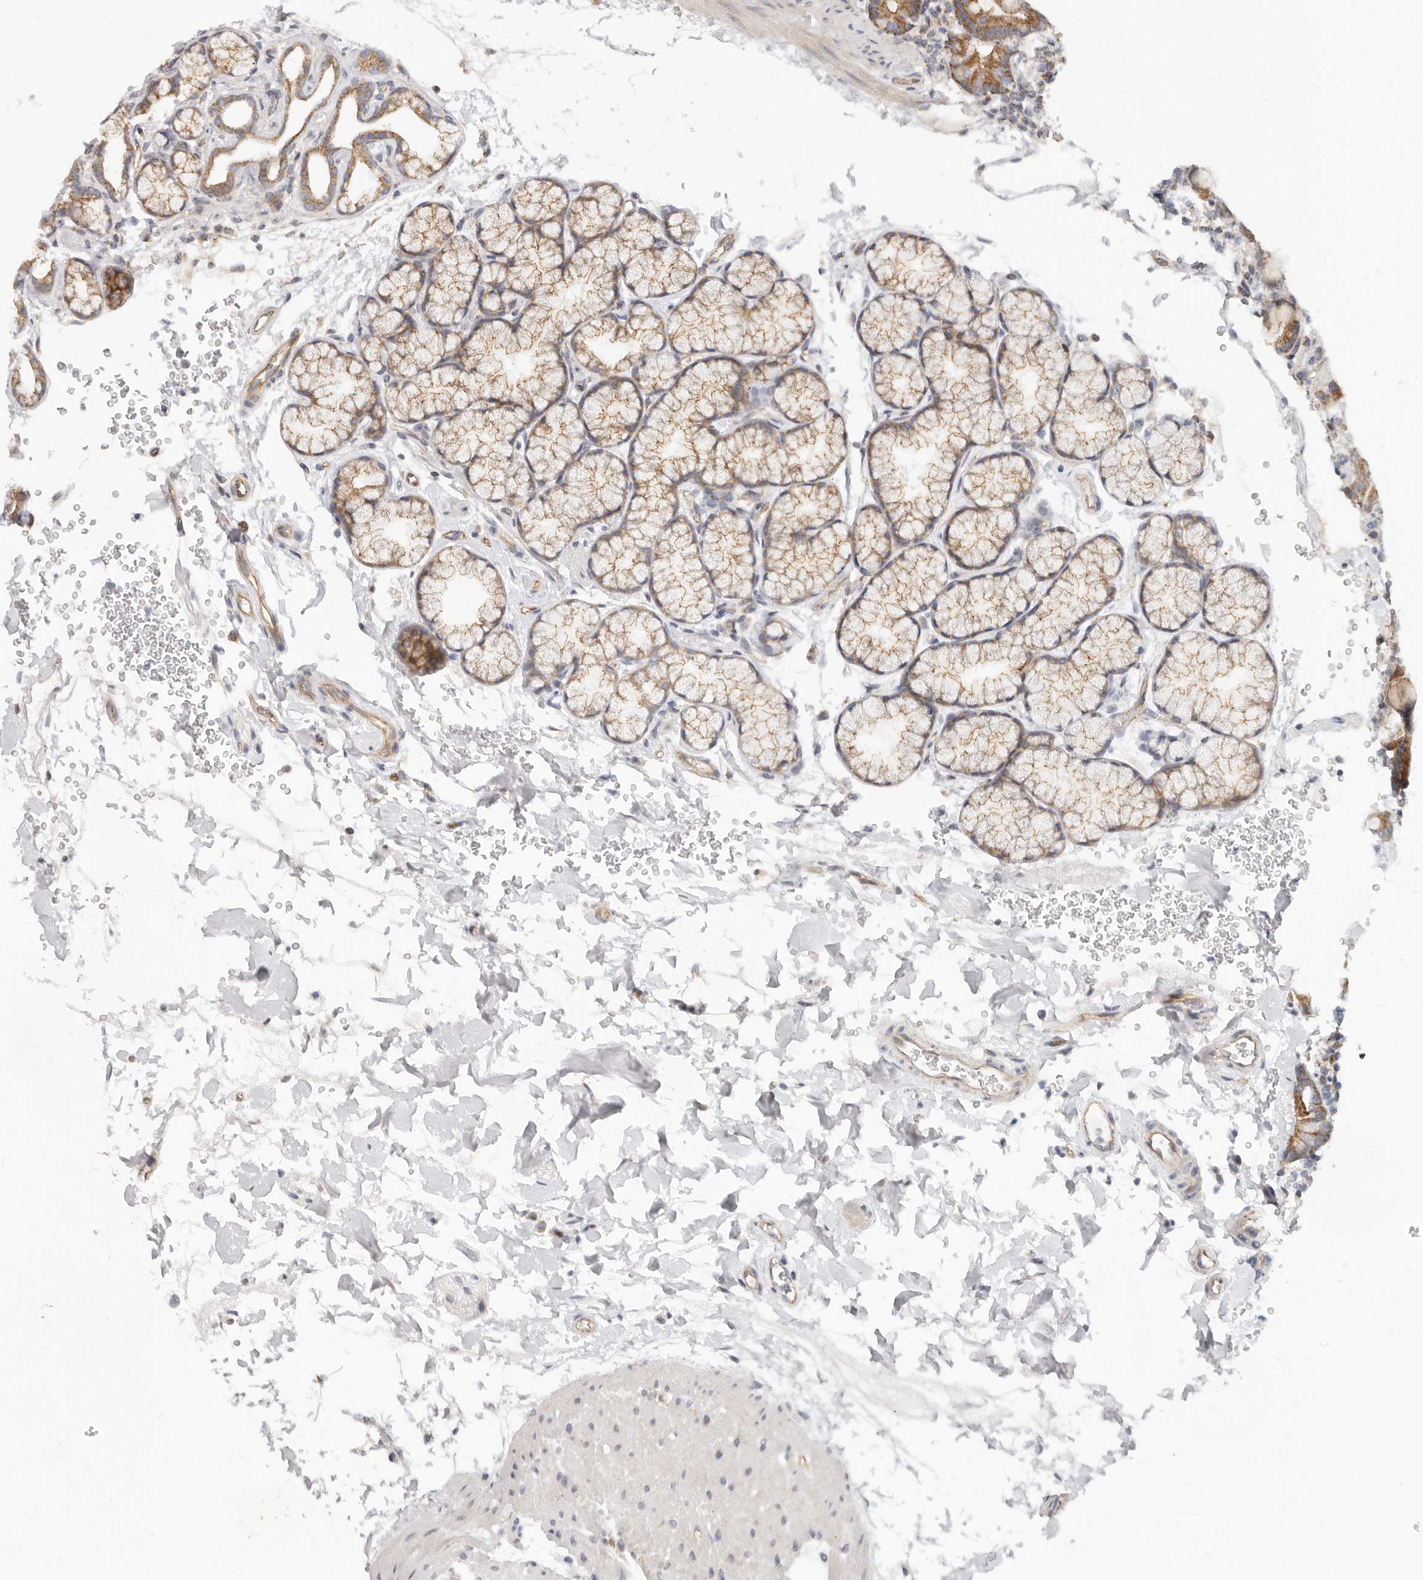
{"staining": {"intensity": "moderate", "quantity": ">75%", "location": "cytoplasmic/membranous"}, "tissue": "duodenum", "cell_type": "Glandular cells", "image_type": "normal", "snomed": [{"axis": "morphology", "description": "Normal tissue, NOS"}, {"axis": "topography", "description": "Duodenum"}], "caption": "DAB immunohistochemical staining of unremarkable duodenum displays moderate cytoplasmic/membranous protein expression in about >75% of glandular cells. Using DAB (brown) and hematoxylin (blue) stains, captured at high magnification using brightfield microscopy.", "gene": "USP49", "patient": {"sex": "male", "age": 54}}